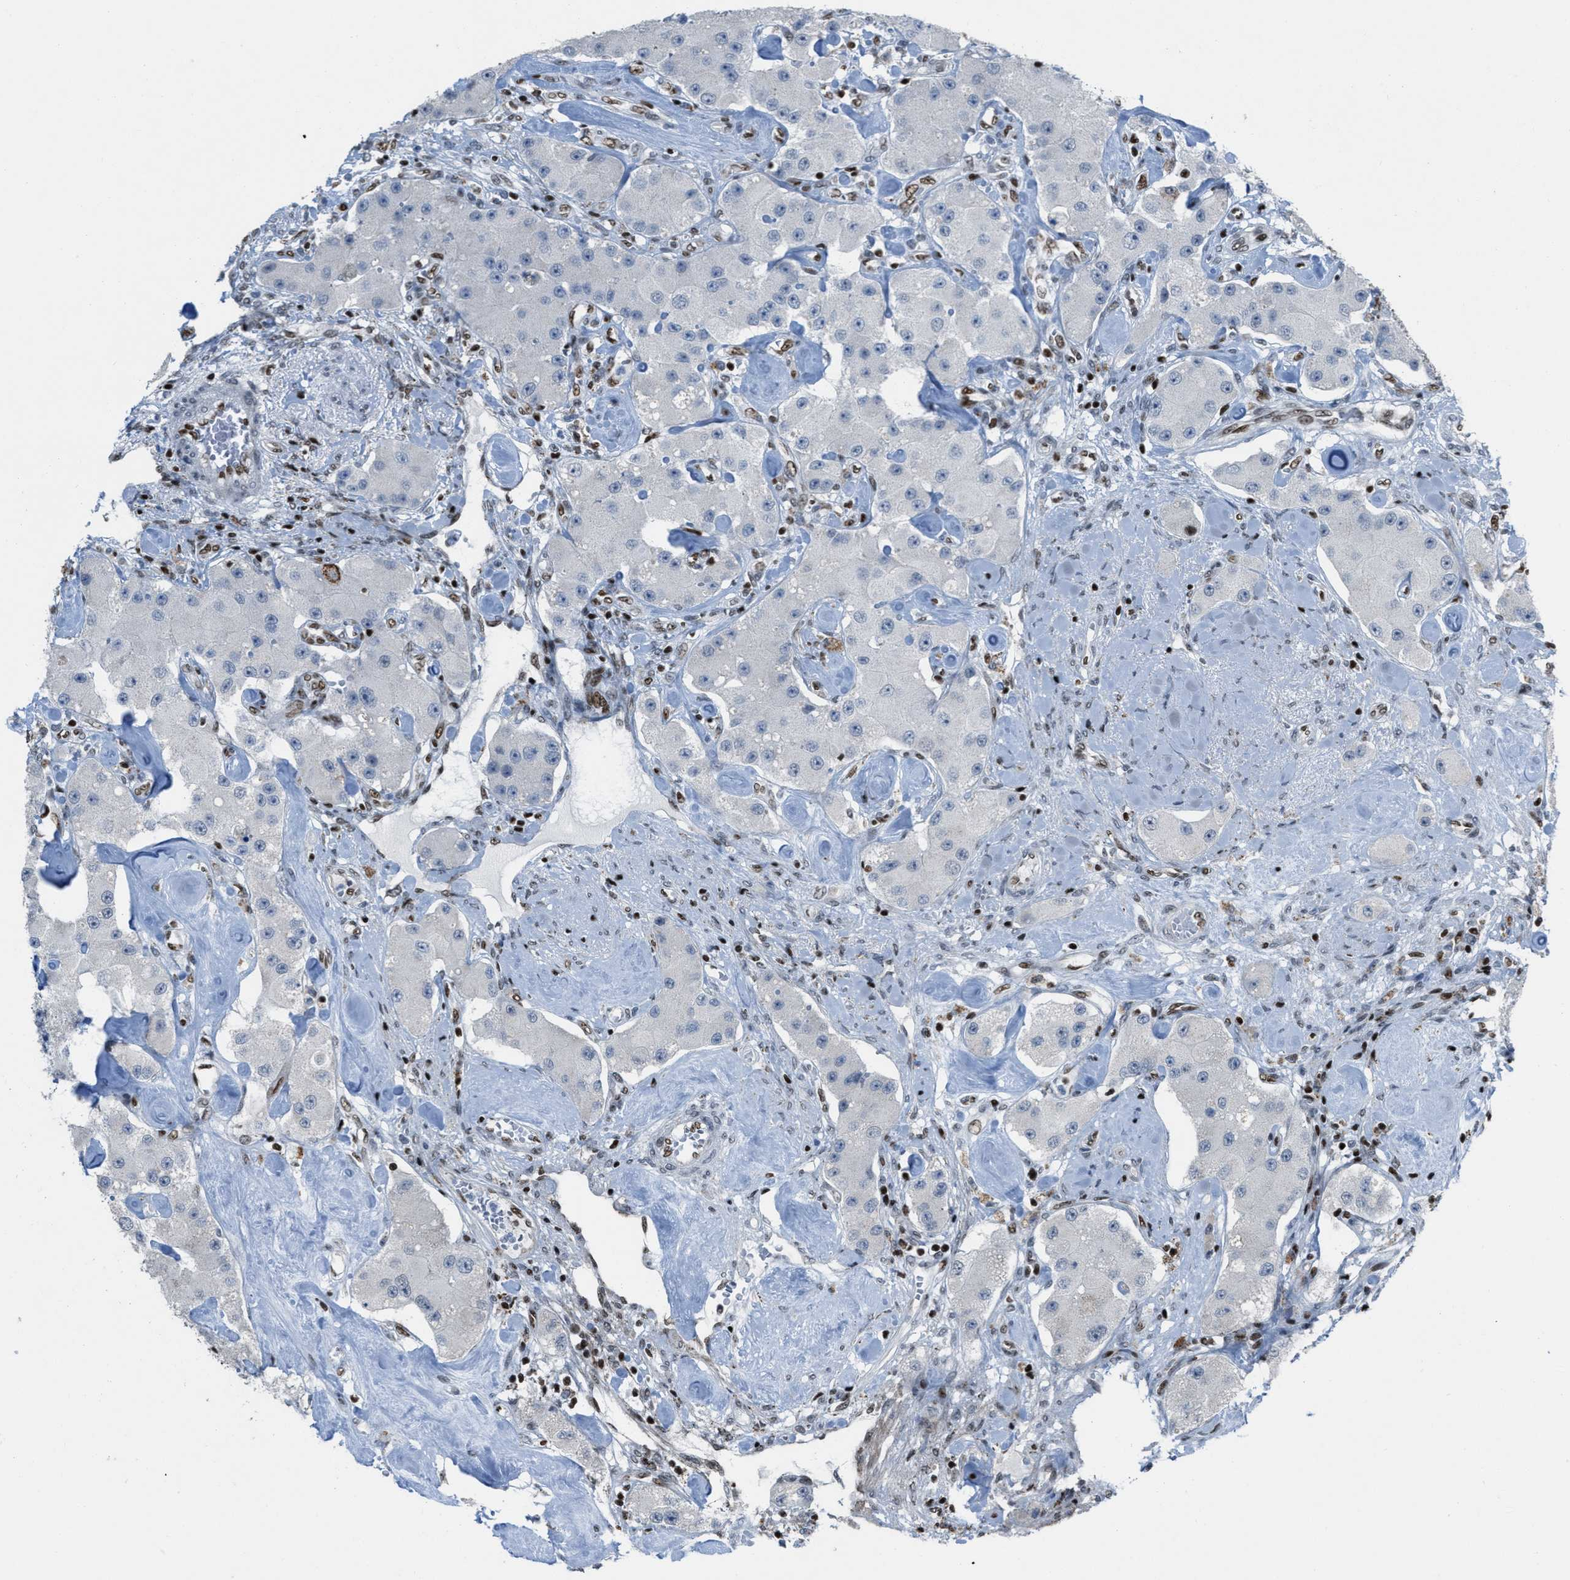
{"staining": {"intensity": "negative", "quantity": "none", "location": "none"}, "tissue": "carcinoid", "cell_type": "Tumor cells", "image_type": "cancer", "snomed": [{"axis": "morphology", "description": "Carcinoid, malignant, NOS"}, {"axis": "topography", "description": "Pancreas"}], "caption": "High power microscopy micrograph of an IHC image of carcinoid (malignant), revealing no significant expression in tumor cells.", "gene": "SLFN5", "patient": {"sex": "male", "age": 41}}